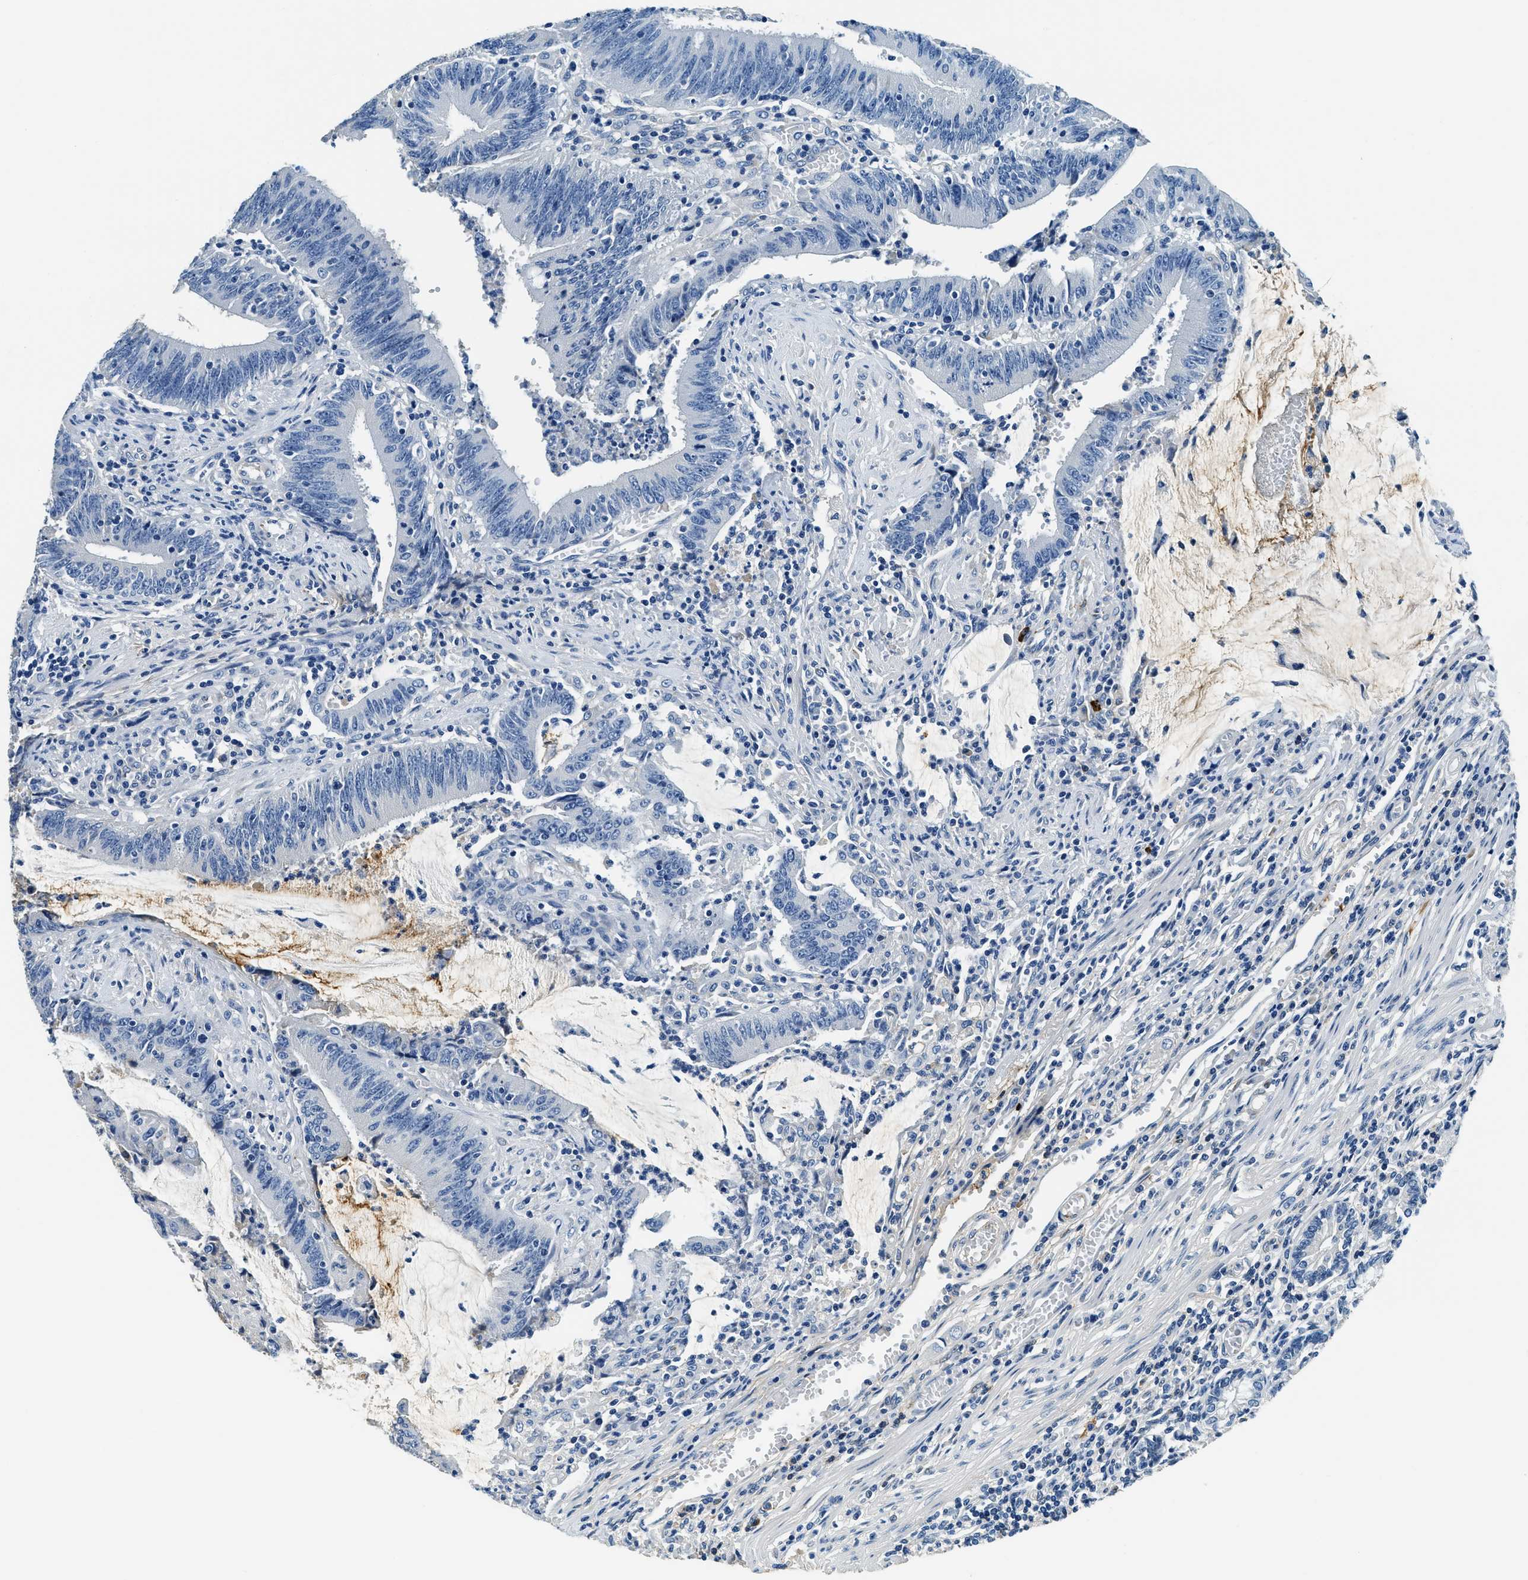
{"staining": {"intensity": "negative", "quantity": "none", "location": "none"}, "tissue": "colorectal cancer", "cell_type": "Tumor cells", "image_type": "cancer", "snomed": [{"axis": "morphology", "description": "Normal tissue, NOS"}, {"axis": "morphology", "description": "Adenocarcinoma, NOS"}, {"axis": "topography", "description": "Rectum"}], "caption": "Immunohistochemical staining of adenocarcinoma (colorectal) exhibits no significant expression in tumor cells. The staining is performed using DAB brown chromogen with nuclei counter-stained in using hematoxylin.", "gene": "TMEM186", "patient": {"sex": "female", "age": 66}}